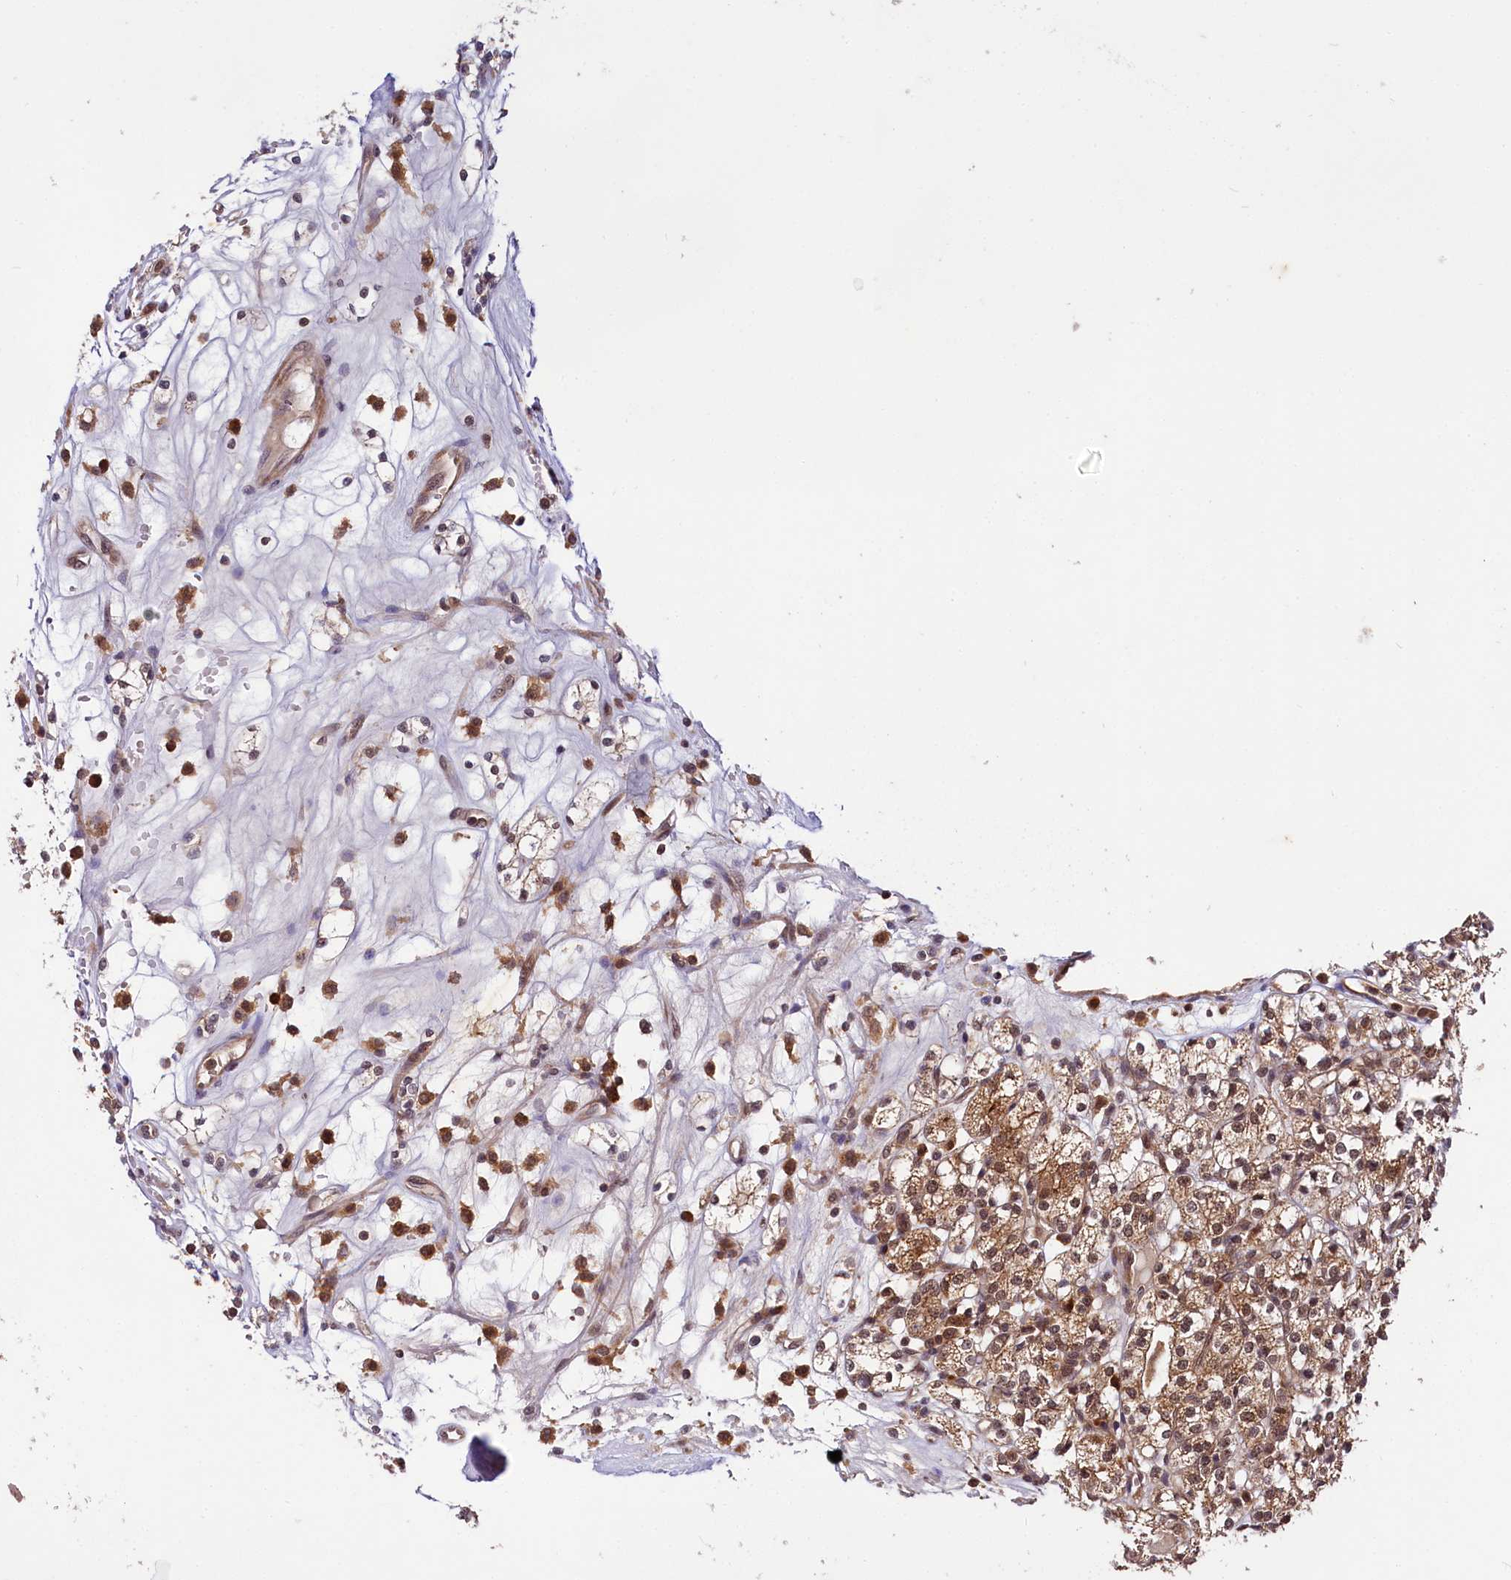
{"staining": {"intensity": "strong", "quantity": ">75%", "location": "cytoplasmic/membranous,nuclear"}, "tissue": "renal cancer", "cell_type": "Tumor cells", "image_type": "cancer", "snomed": [{"axis": "morphology", "description": "Adenocarcinoma, NOS"}, {"axis": "topography", "description": "Kidney"}], "caption": "Protein expression by IHC exhibits strong cytoplasmic/membranous and nuclear expression in approximately >75% of tumor cells in renal cancer (adenocarcinoma).", "gene": "UBE3A", "patient": {"sex": "male", "age": 77}}